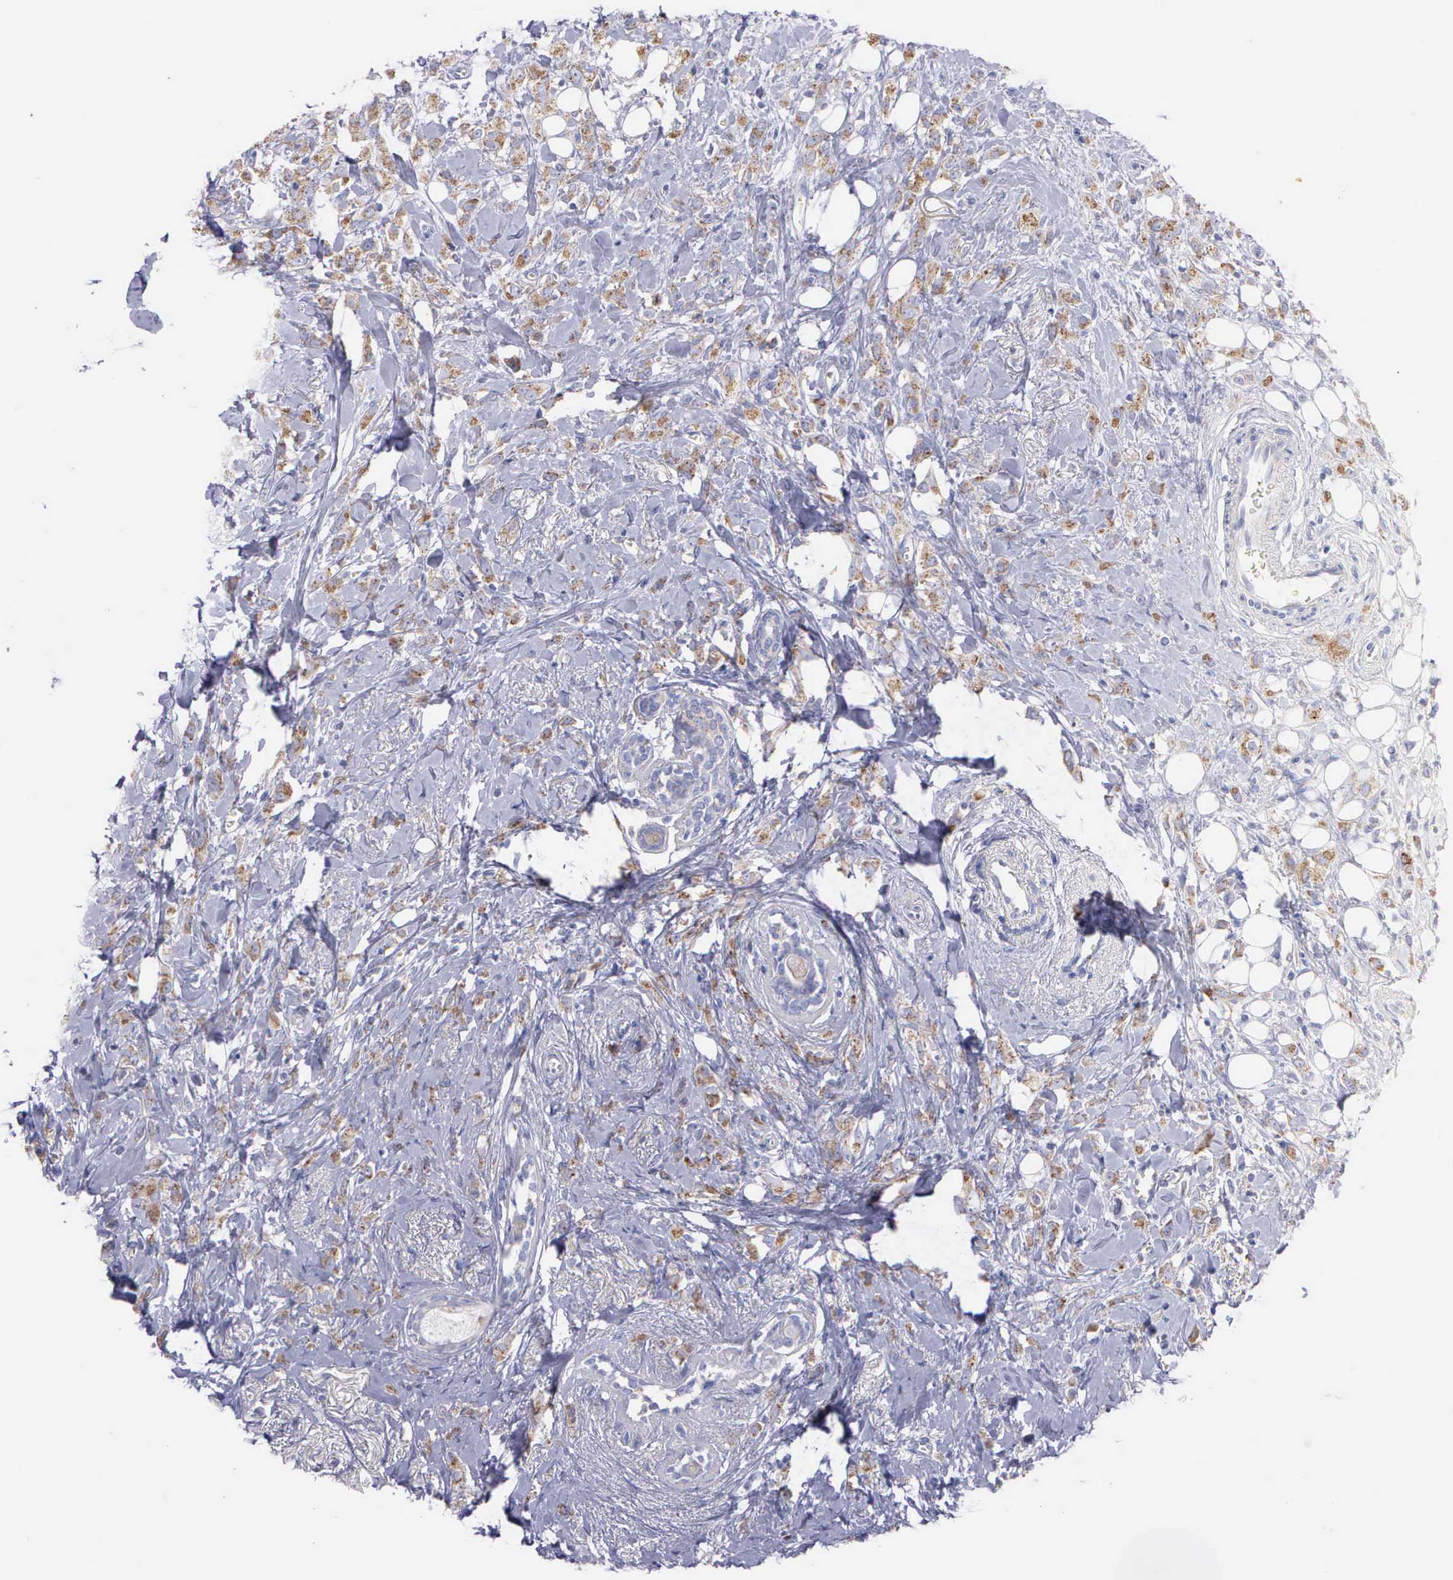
{"staining": {"intensity": "moderate", "quantity": ">75%", "location": "cytoplasmic/membranous"}, "tissue": "breast cancer", "cell_type": "Tumor cells", "image_type": "cancer", "snomed": [{"axis": "morphology", "description": "Lobular carcinoma"}, {"axis": "topography", "description": "Breast"}], "caption": "Breast cancer (lobular carcinoma) tissue demonstrates moderate cytoplasmic/membranous staining in approximately >75% of tumor cells", "gene": "MIA2", "patient": {"sex": "female", "age": 57}}